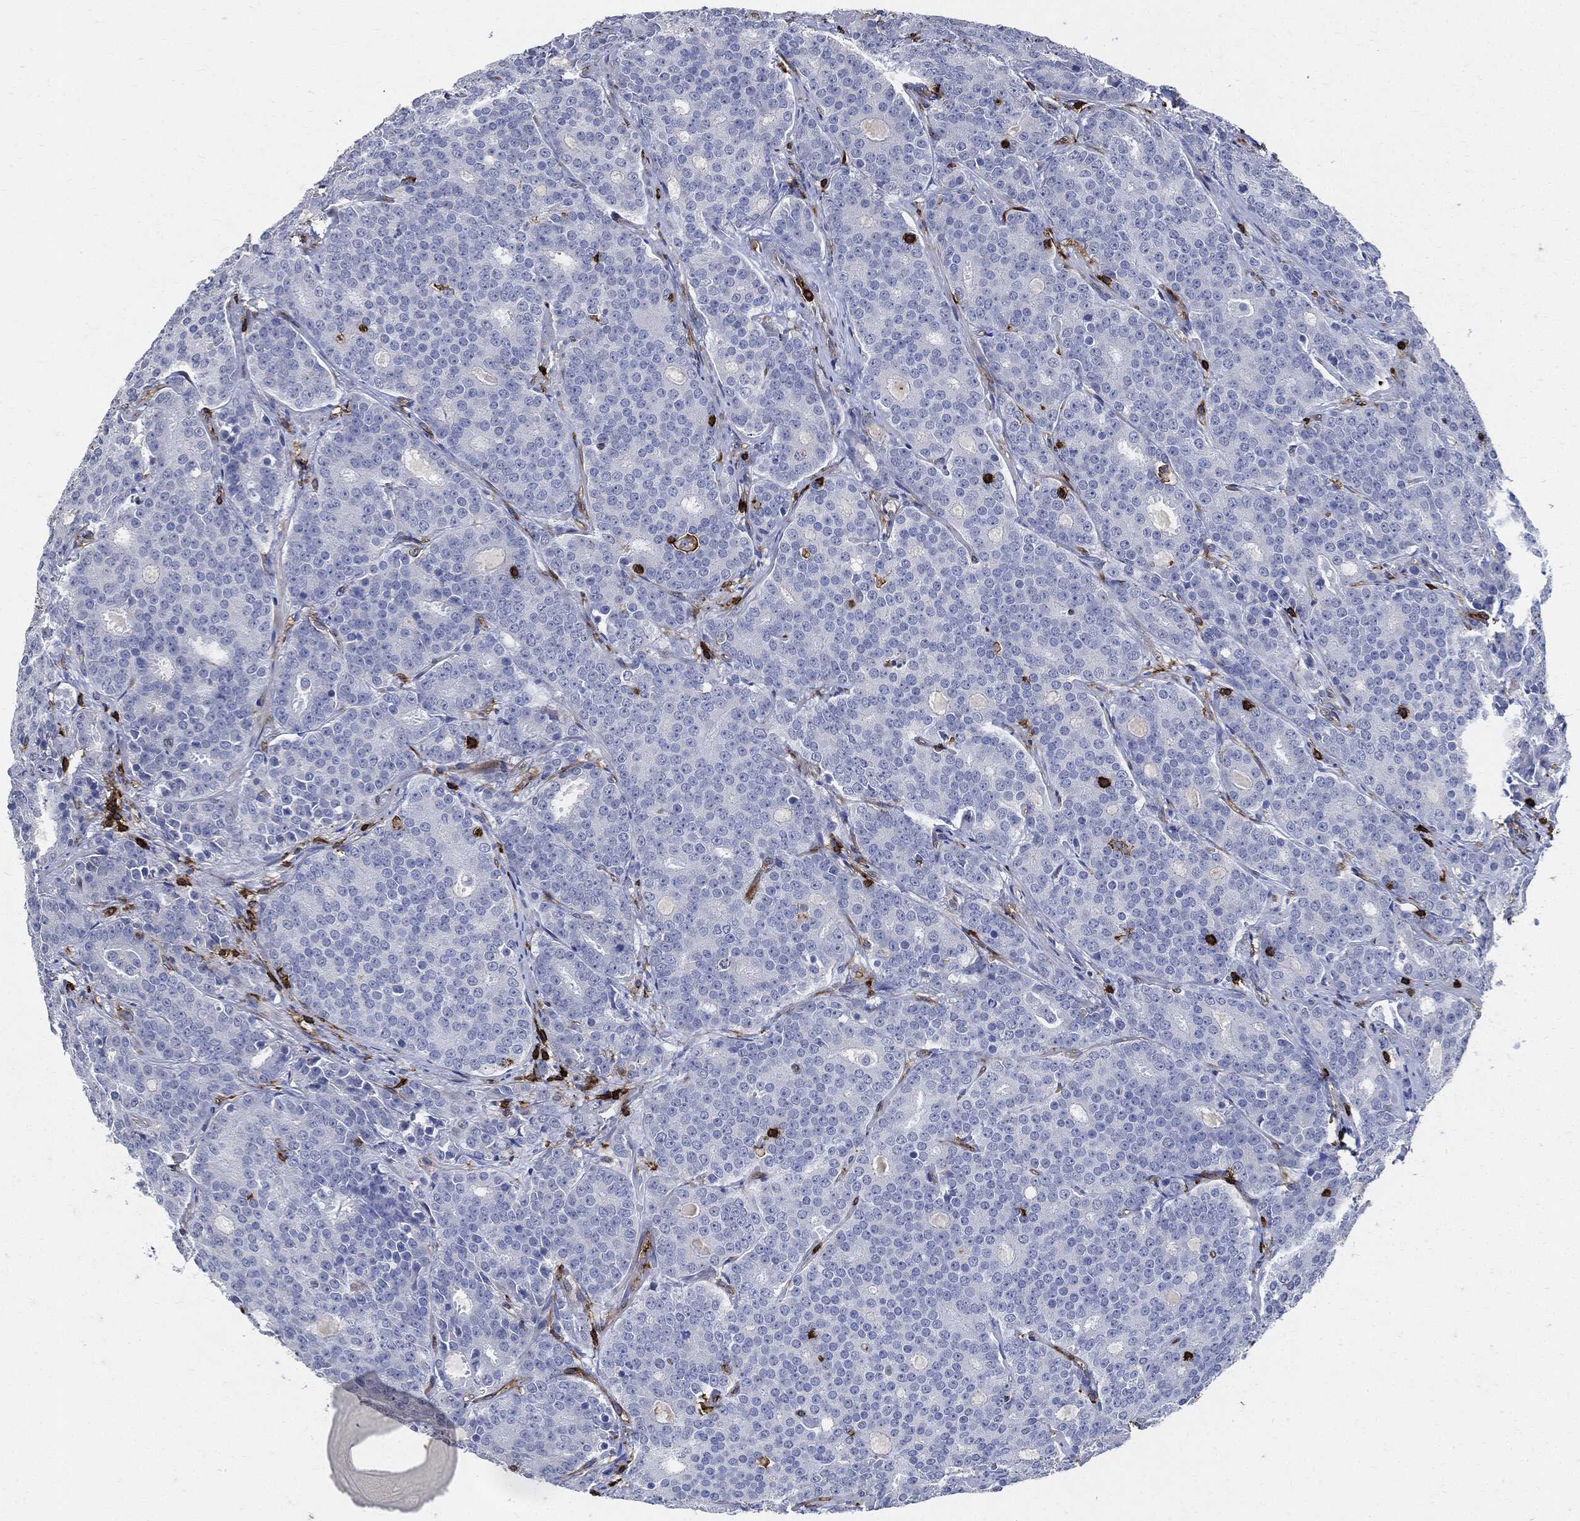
{"staining": {"intensity": "negative", "quantity": "none", "location": "none"}, "tissue": "prostate cancer", "cell_type": "Tumor cells", "image_type": "cancer", "snomed": [{"axis": "morphology", "description": "Adenocarcinoma, NOS"}, {"axis": "topography", "description": "Prostate"}], "caption": "Immunohistochemical staining of adenocarcinoma (prostate) displays no significant staining in tumor cells.", "gene": "PTPRC", "patient": {"sex": "male", "age": 71}}